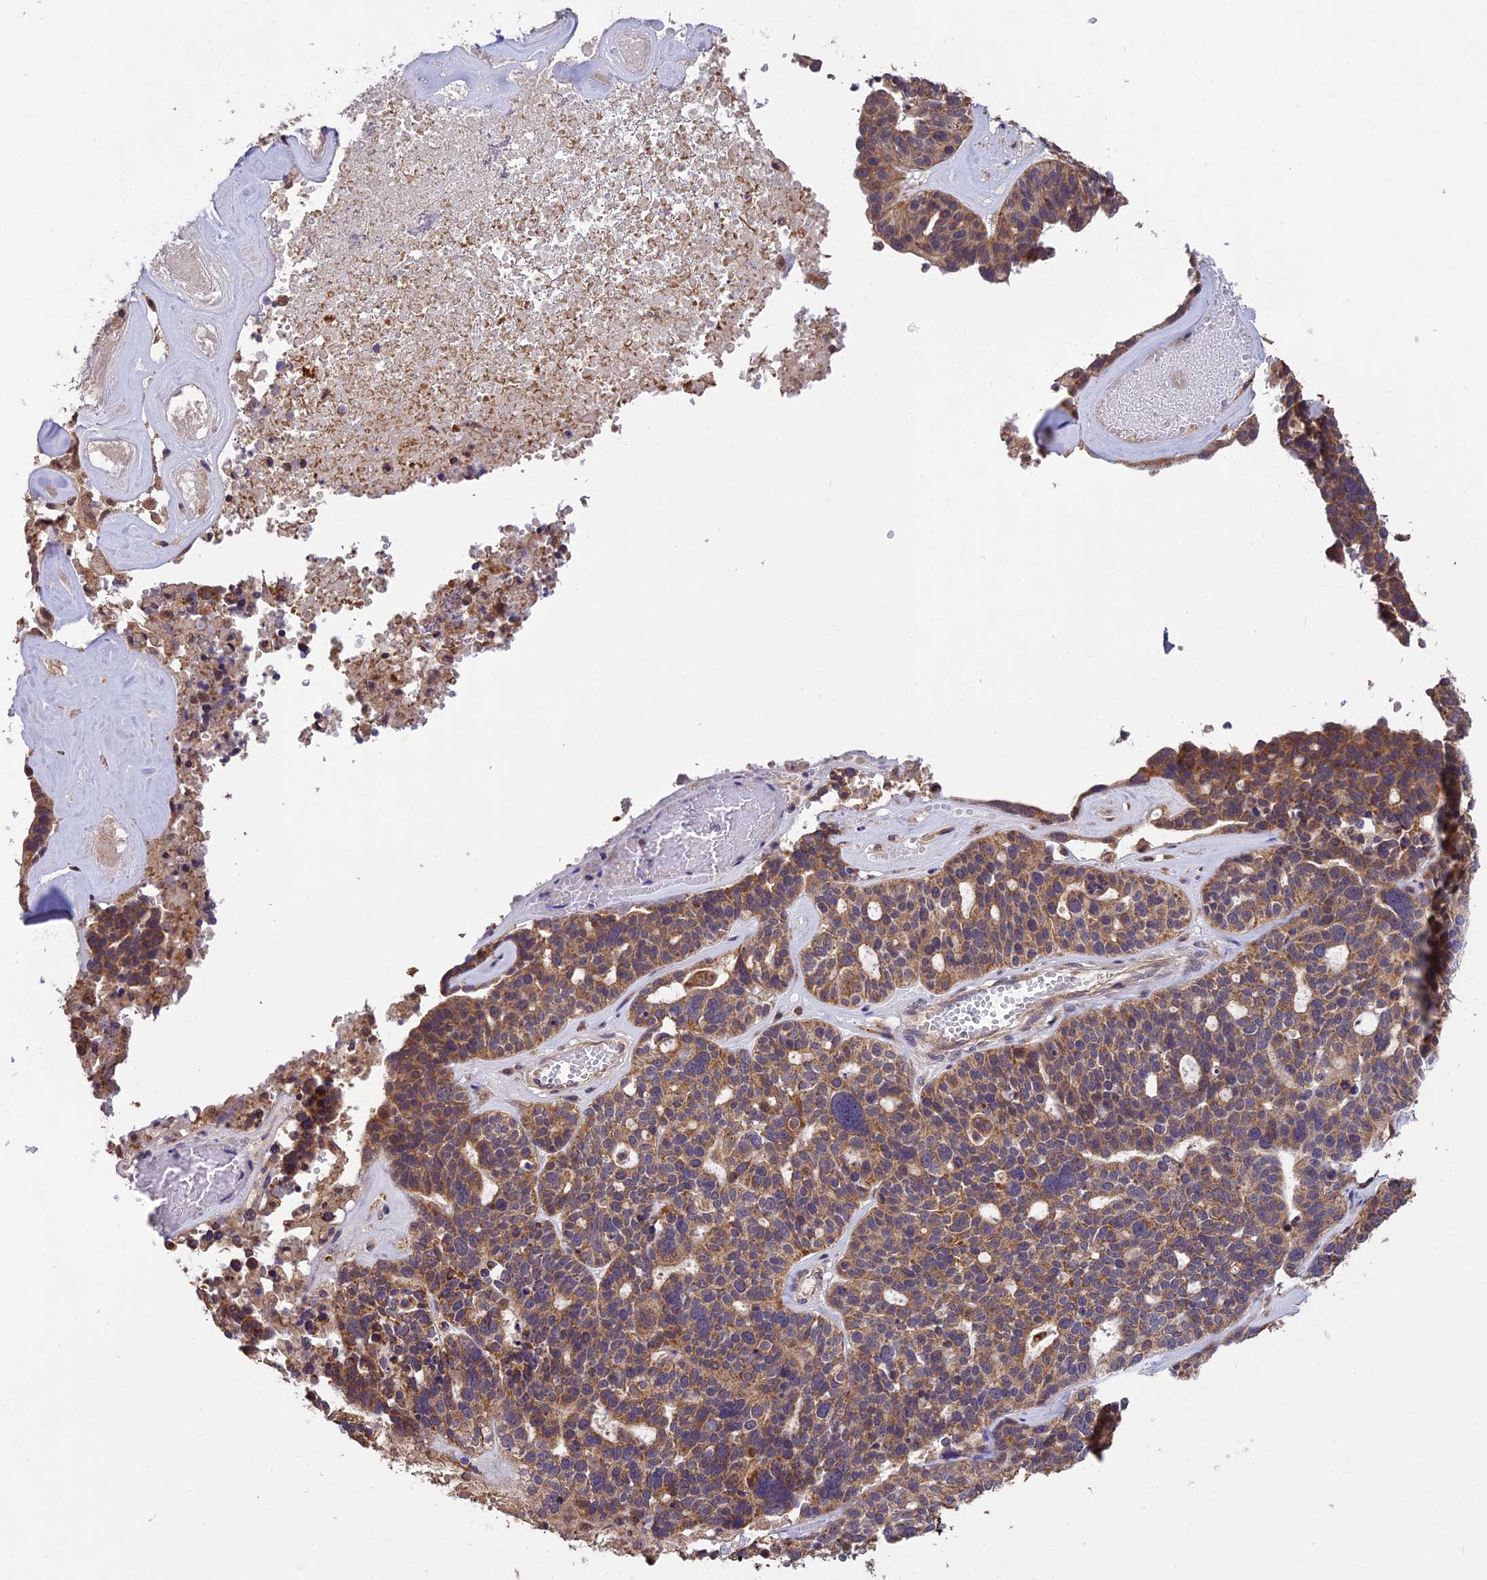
{"staining": {"intensity": "moderate", "quantity": ">75%", "location": "cytoplasmic/membranous"}, "tissue": "ovarian cancer", "cell_type": "Tumor cells", "image_type": "cancer", "snomed": [{"axis": "morphology", "description": "Cystadenocarcinoma, serous, NOS"}, {"axis": "topography", "description": "Ovary"}], "caption": "Immunohistochemical staining of human ovarian cancer displays medium levels of moderate cytoplasmic/membranous protein positivity in about >75% of tumor cells. Nuclei are stained in blue.", "gene": "MNS1", "patient": {"sex": "female", "age": 59}}